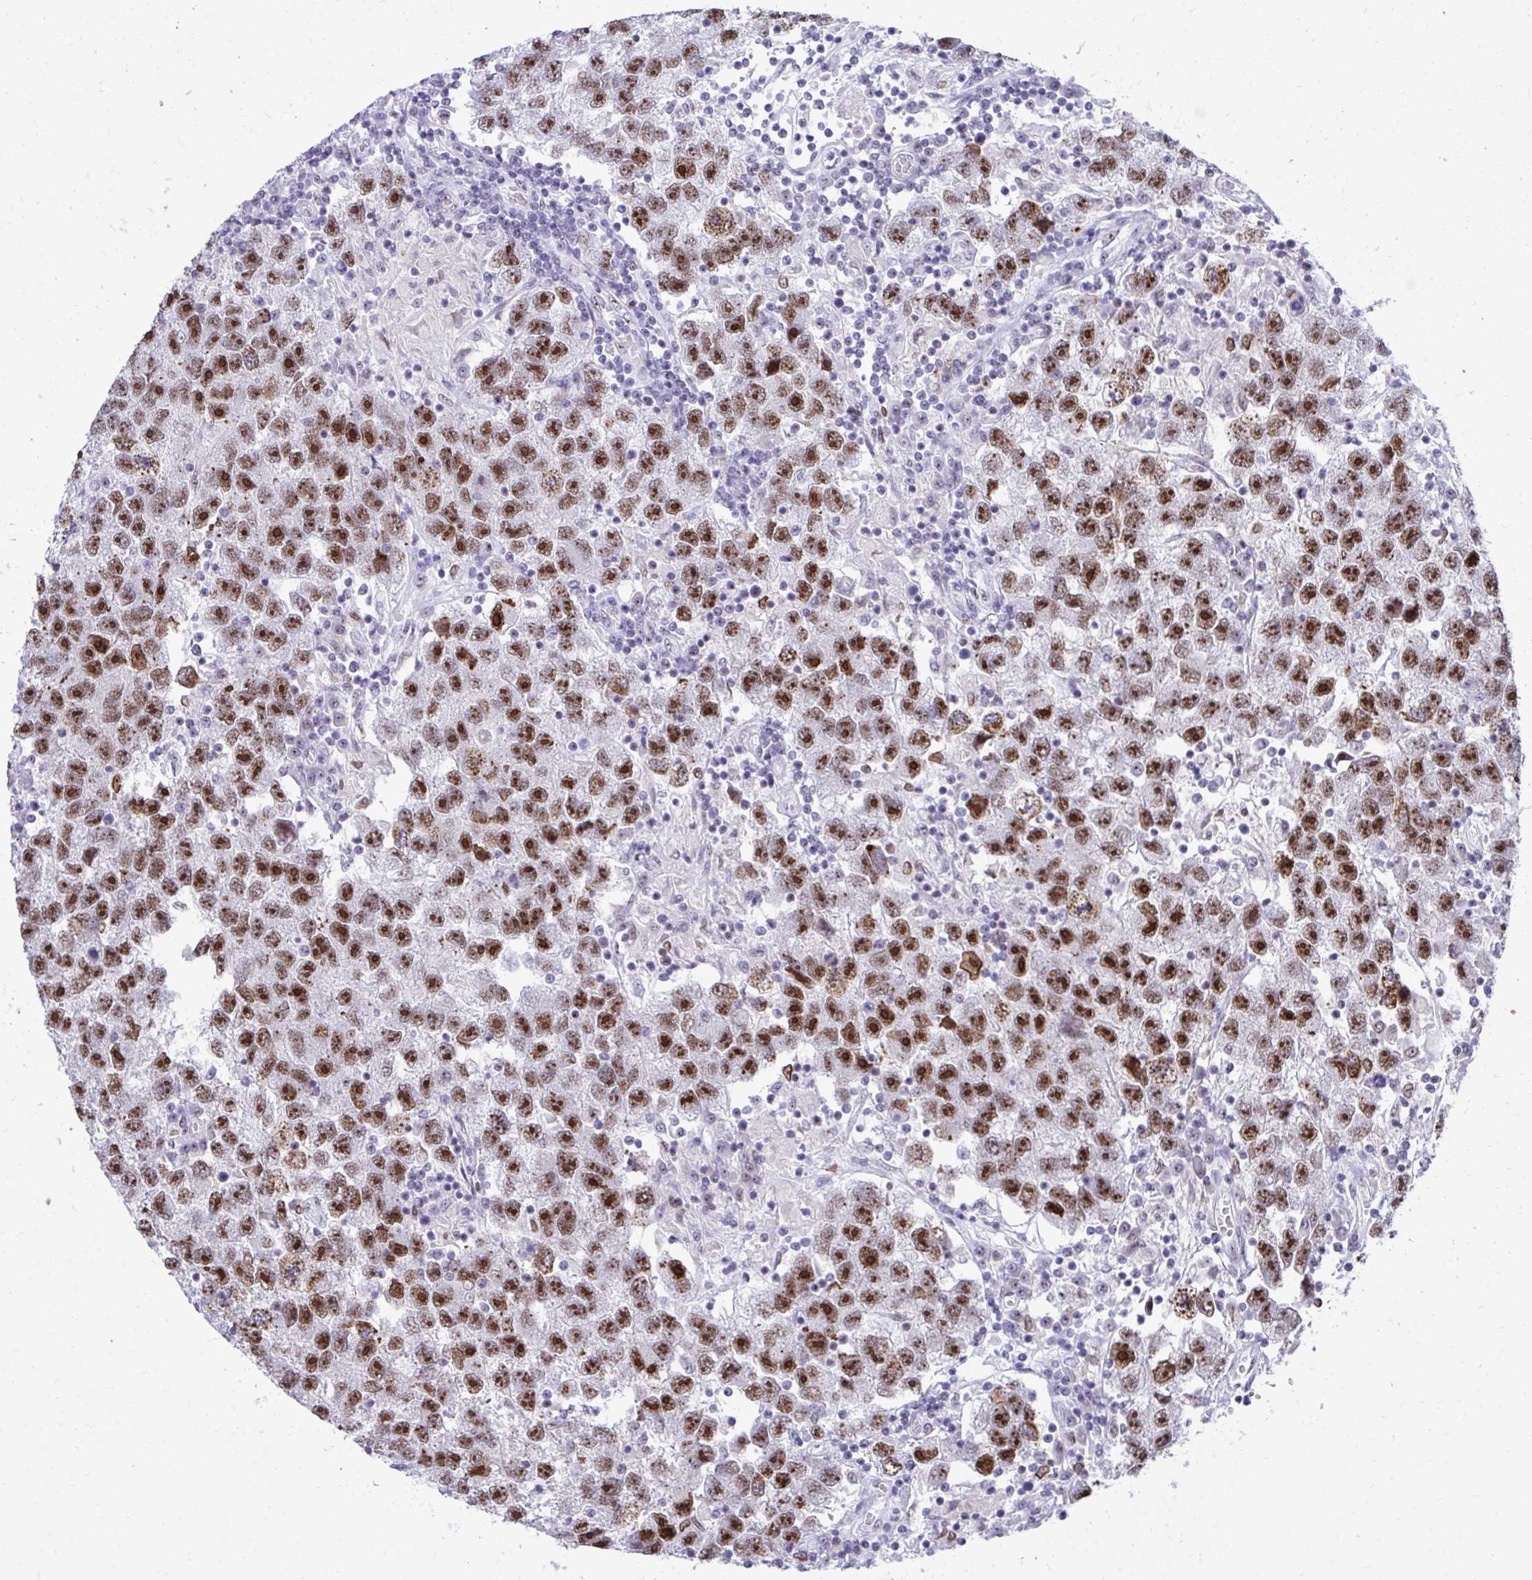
{"staining": {"intensity": "strong", "quantity": ">75%", "location": "nuclear"}, "tissue": "testis cancer", "cell_type": "Tumor cells", "image_type": "cancer", "snomed": [{"axis": "morphology", "description": "Seminoma, NOS"}, {"axis": "topography", "description": "Testis"}], "caption": "Approximately >75% of tumor cells in testis cancer (seminoma) exhibit strong nuclear protein positivity as visualized by brown immunohistochemical staining.", "gene": "PELP1", "patient": {"sex": "male", "age": 26}}